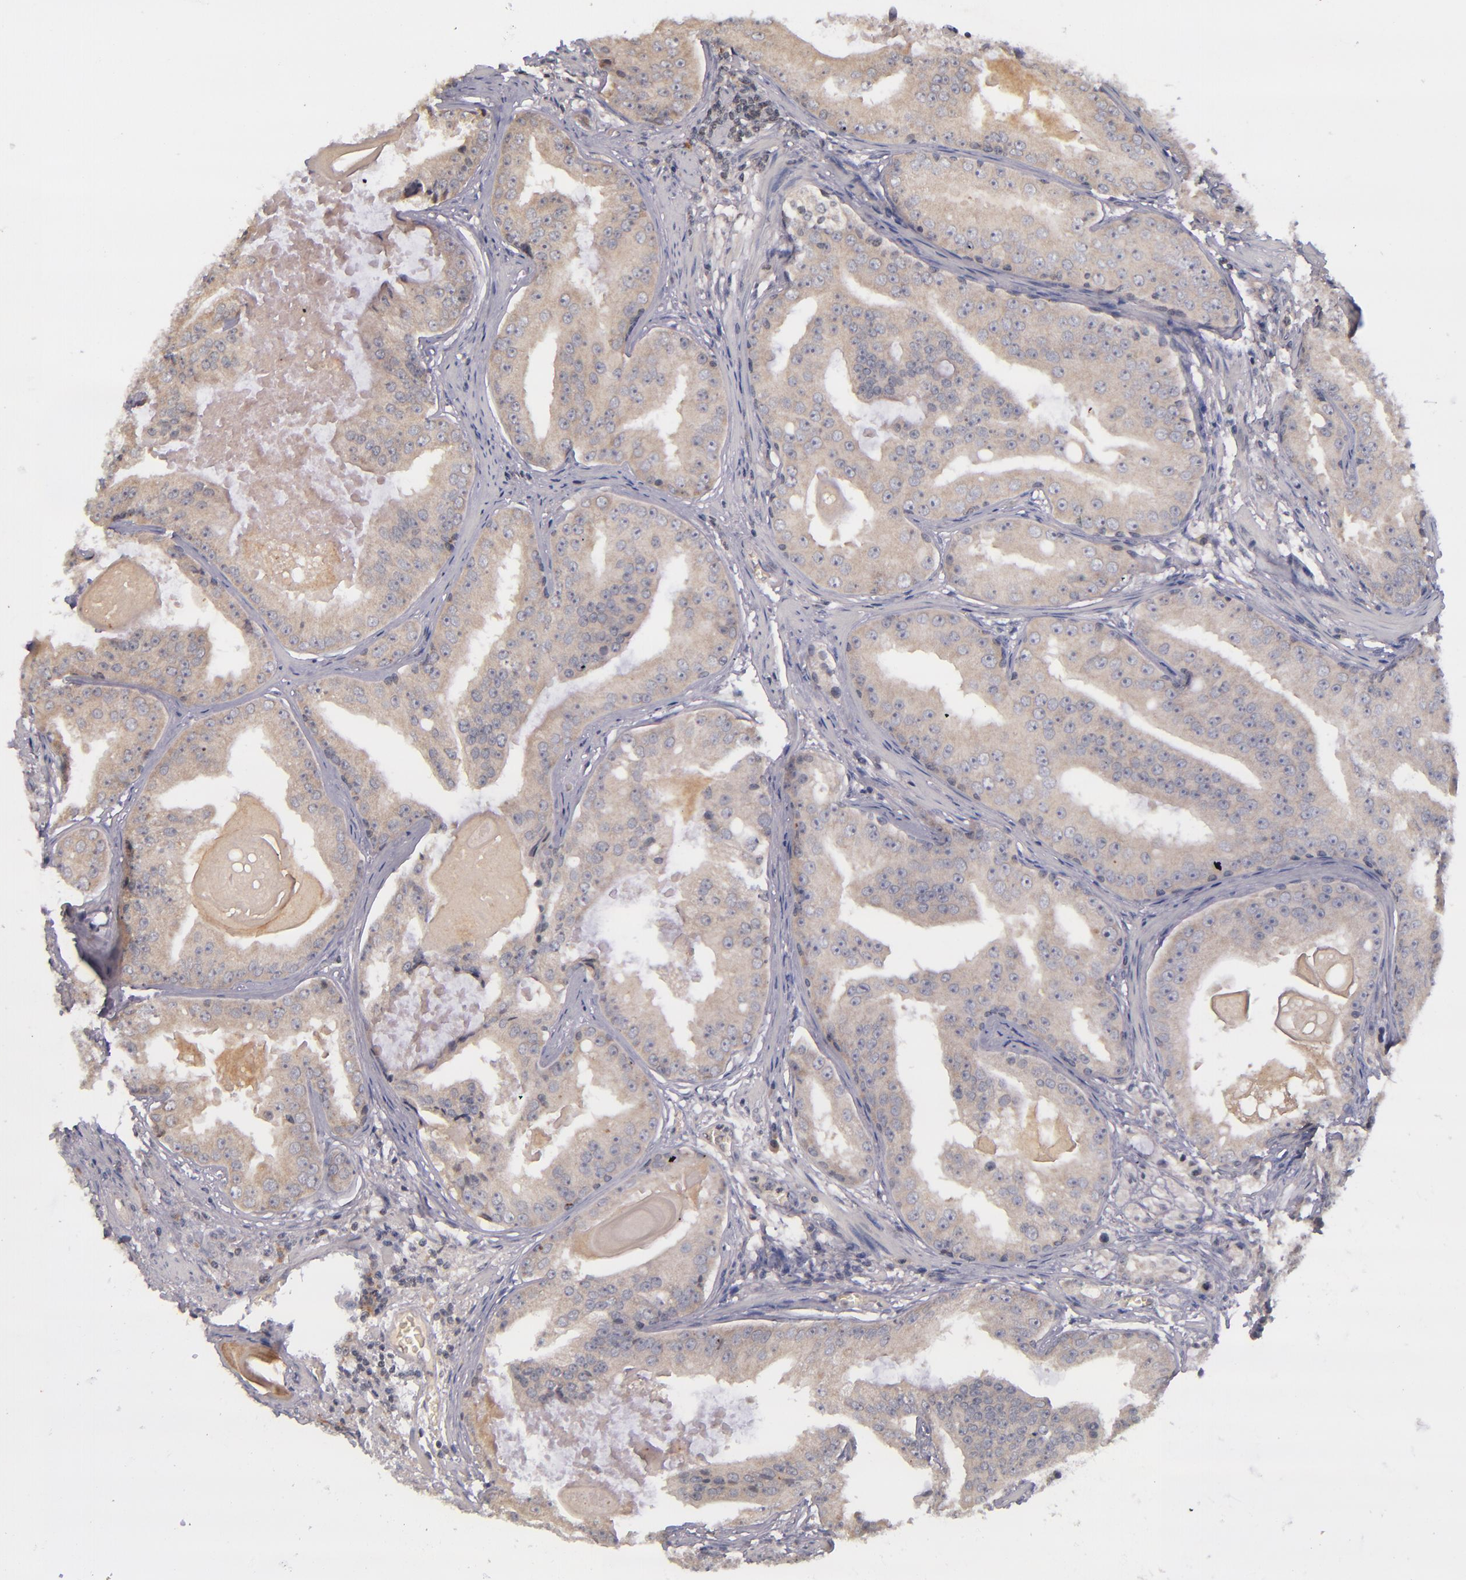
{"staining": {"intensity": "weak", "quantity": "25%-75%", "location": "cytoplasmic/membranous"}, "tissue": "prostate cancer", "cell_type": "Tumor cells", "image_type": "cancer", "snomed": [{"axis": "morphology", "description": "Adenocarcinoma, High grade"}, {"axis": "topography", "description": "Prostate"}], "caption": "IHC staining of adenocarcinoma (high-grade) (prostate), which shows low levels of weak cytoplasmic/membranous positivity in about 25%-75% of tumor cells indicating weak cytoplasmic/membranous protein positivity. The staining was performed using DAB (3,3'-diaminobenzidine) (brown) for protein detection and nuclei were counterstained in hematoxylin (blue).", "gene": "TSC2", "patient": {"sex": "male", "age": 68}}